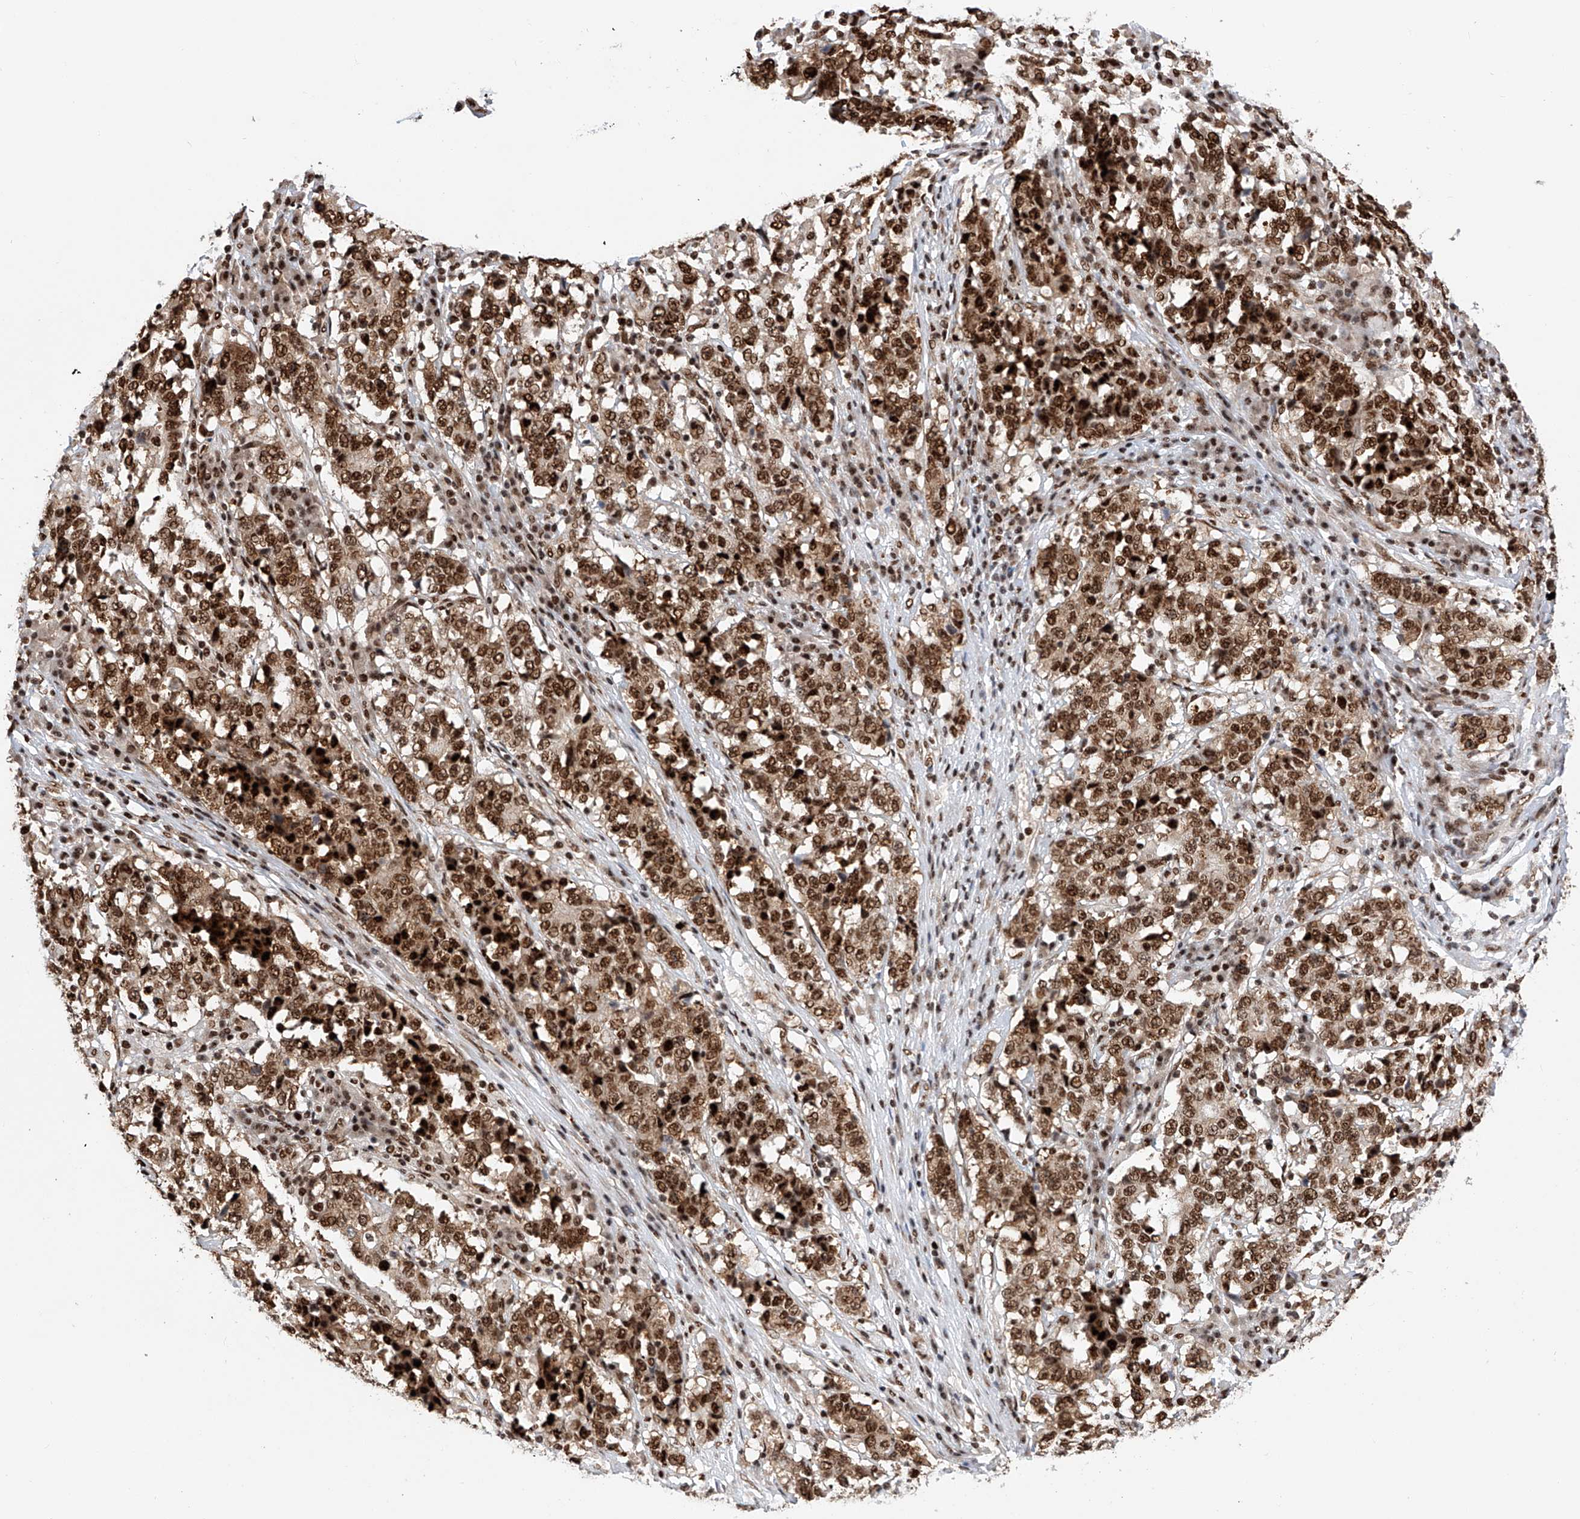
{"staining": {"intensity": "strong", "quantity": ">75%", "location": "nuclear"}, "tissue": "stomach cancer", "cell_type": "Tumor cells", "image_type": "cancer", "snomed": [{"axis": "morphology", "description": "Adenocarcinoma, NOS"}, {"axis": "topography", "description": "Stomach"}], "caption": "A high-resolution histopathology image shows IHC staining of stomach adenocarcinoma, which reveals strong nuclear positivity in approximately >75% of tumor cells.", "gene": "SRSF6", "patient": {"sex": "male", "age": 59}}